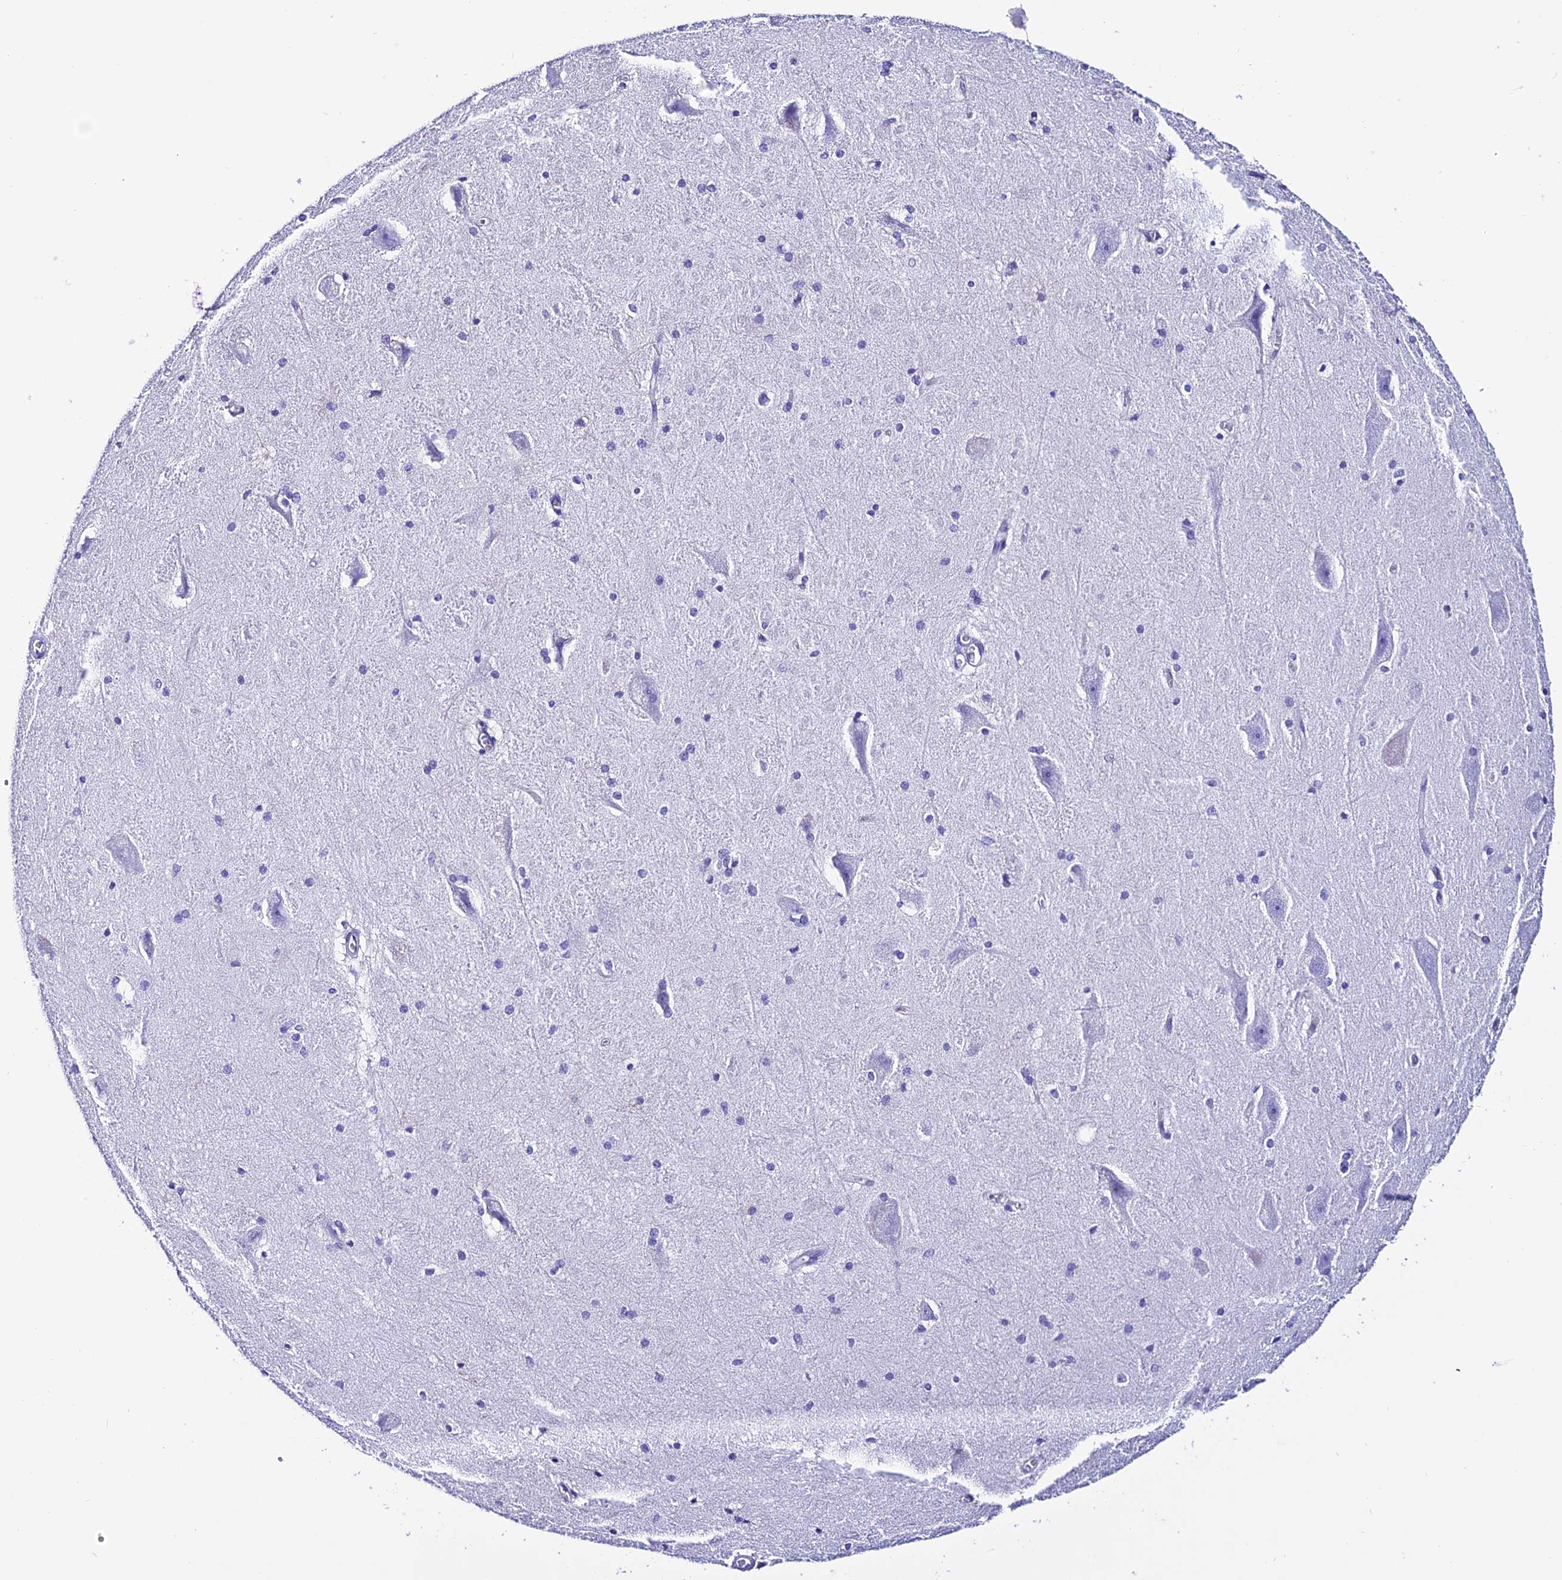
{"staining": {"intensity": "negative", "quantity": "none", "location": "none"}, "tissue": "hippocampus", "cell_type": "Glial cells", "image_type": "normal", "snomed": [{"axis": "morphology", "description": "Normal tissue, NOS"}, {"axis": "topography", "description": "Hippocampus"}], "caption": "The immunohistochemistry (IHC) image has no significant staining in glial cells of hippocampus.", "gene": "TRMT44", "patient": {"sex": "female", "age": 19}}